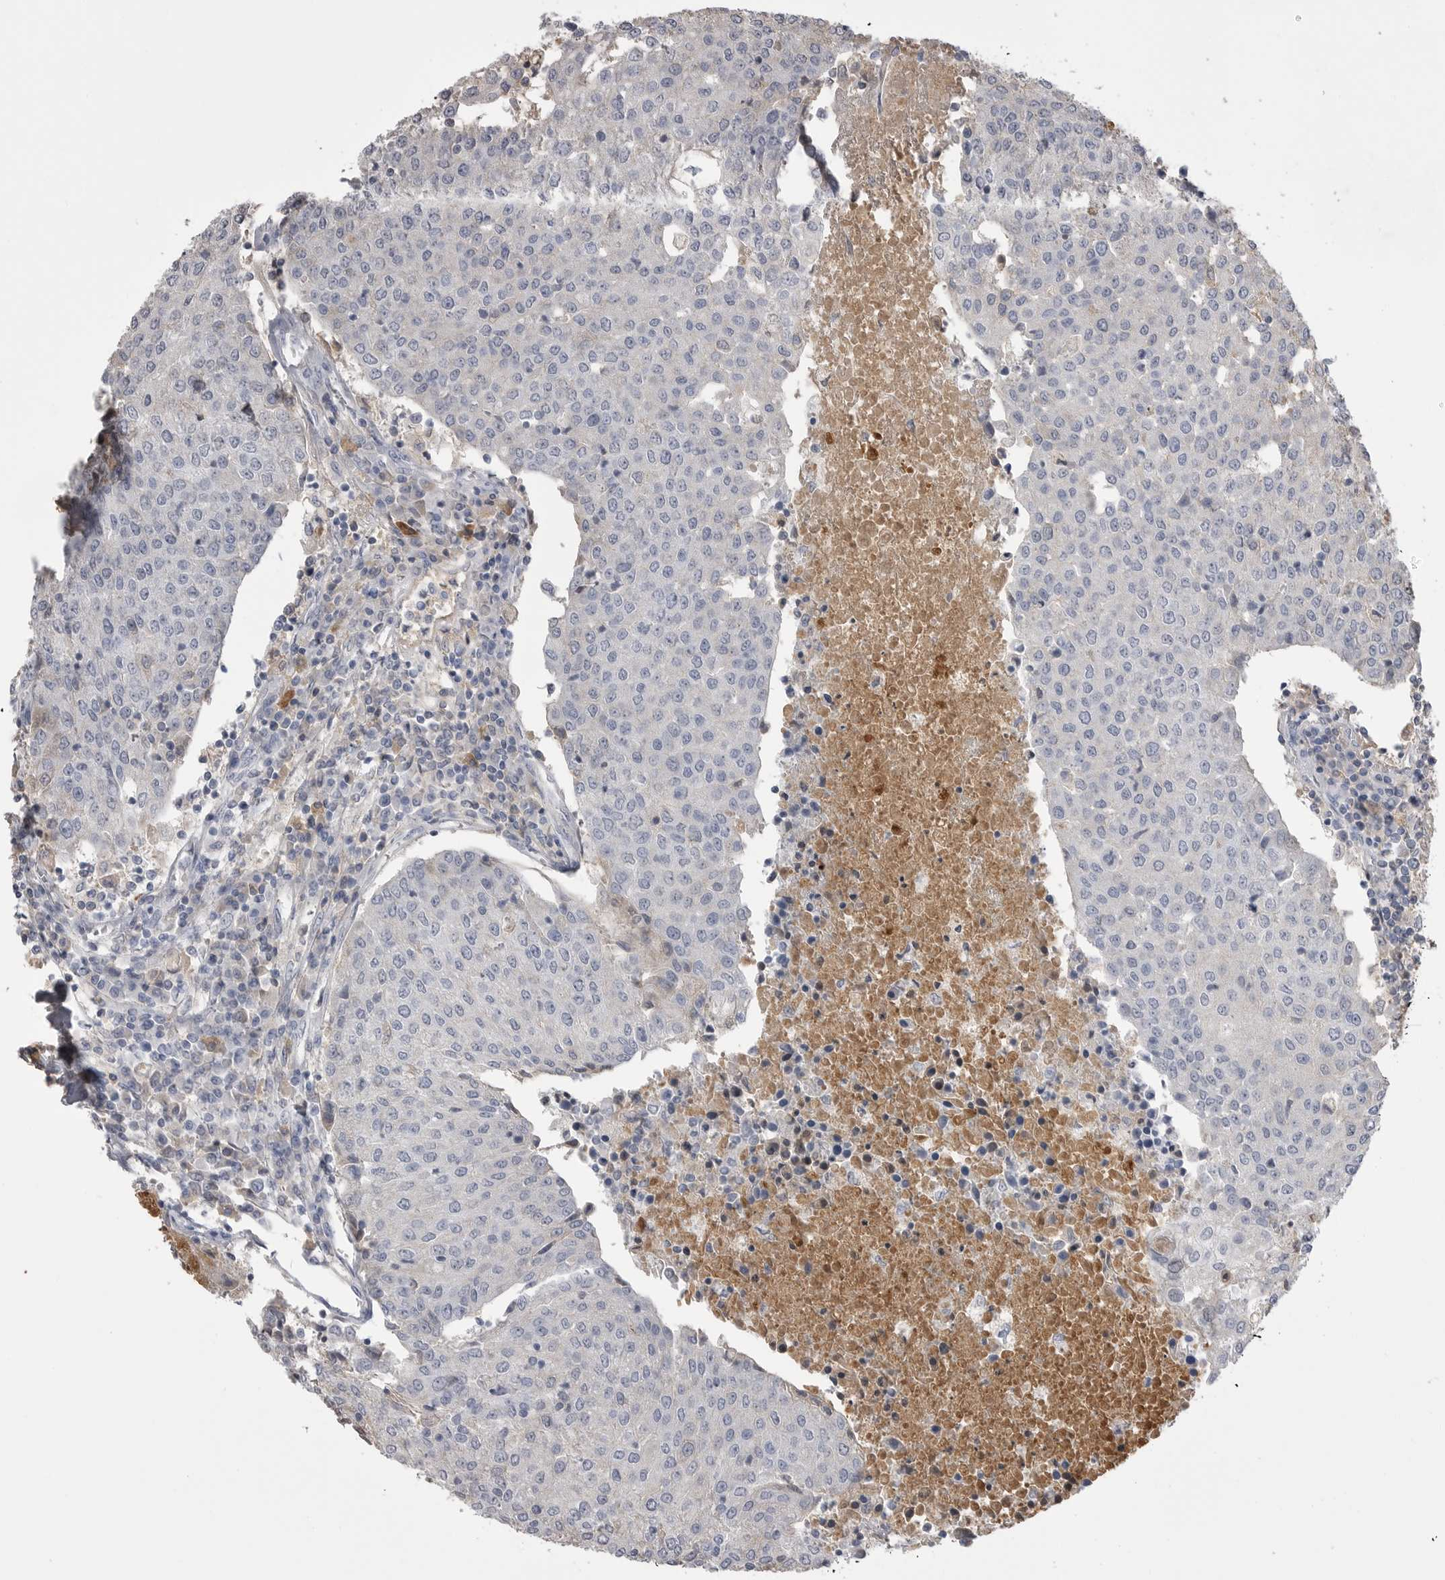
{"staining": {"intensity": "negative", "quantity": "none", "location": "none"}, "tissue": "urothelial cancer", "cell_type": "Tumor cells", "image_type": "cancer", "snomed": [{"axis": "morphology", "description": "Urothelial carcinoma, High grade"}, {"axis": "topography", "description": "Urinary bladder"}], "caption": "Urothelial cancer was stained to show a protein in brown. There is no significant expression in tumor cells. Nuclei are stained in blue.", "gene": "AHSG", "patient": {"sex": "female", "age": 85}}